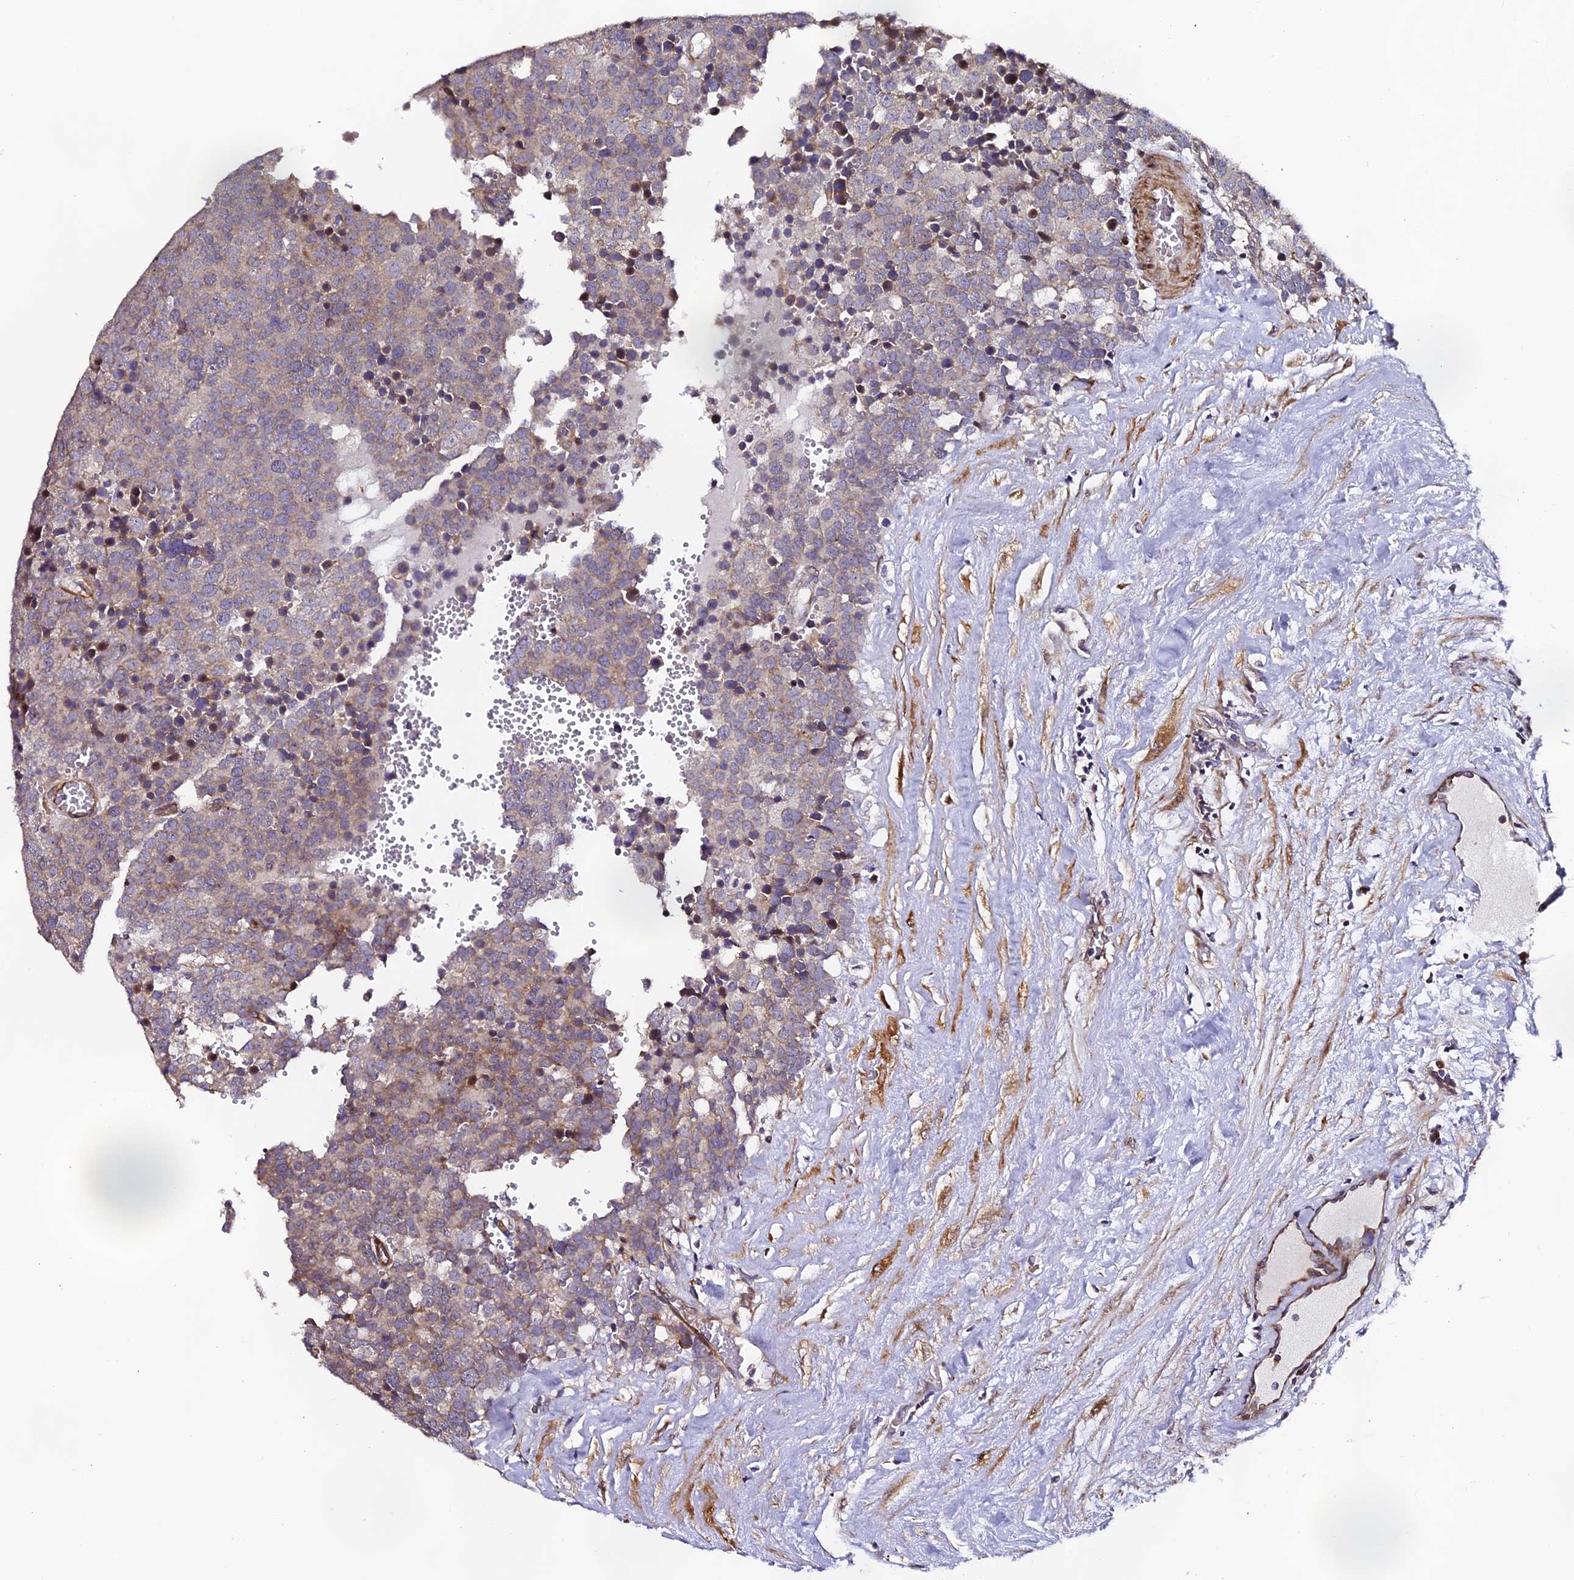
{"staining": {"intensity": "weak", "quantity": "<25%", "location": "cytoplasmic/membranous"}, "tissue": "testis cancer", "cell_type": "Tumor cells", "image_type": "cancer", "snomed": [{"axis": "morphology", "description": "Seminoma, NOS"}, {"axis": "topography", "description": "Testis"}], "caption": "Testis cancer (seminoma) was stained to show a protein in brown. There is no significant positivity in tumor cells. The staining was performed using DAB (3,3'-diaminobenzidine) to visualize the protein expression in brown, while the nuclei were stained in blue with hematoxylin (Magnification: 20x).", "gene": "RAB28", "patient": {"sex": "male", "age": 71}}